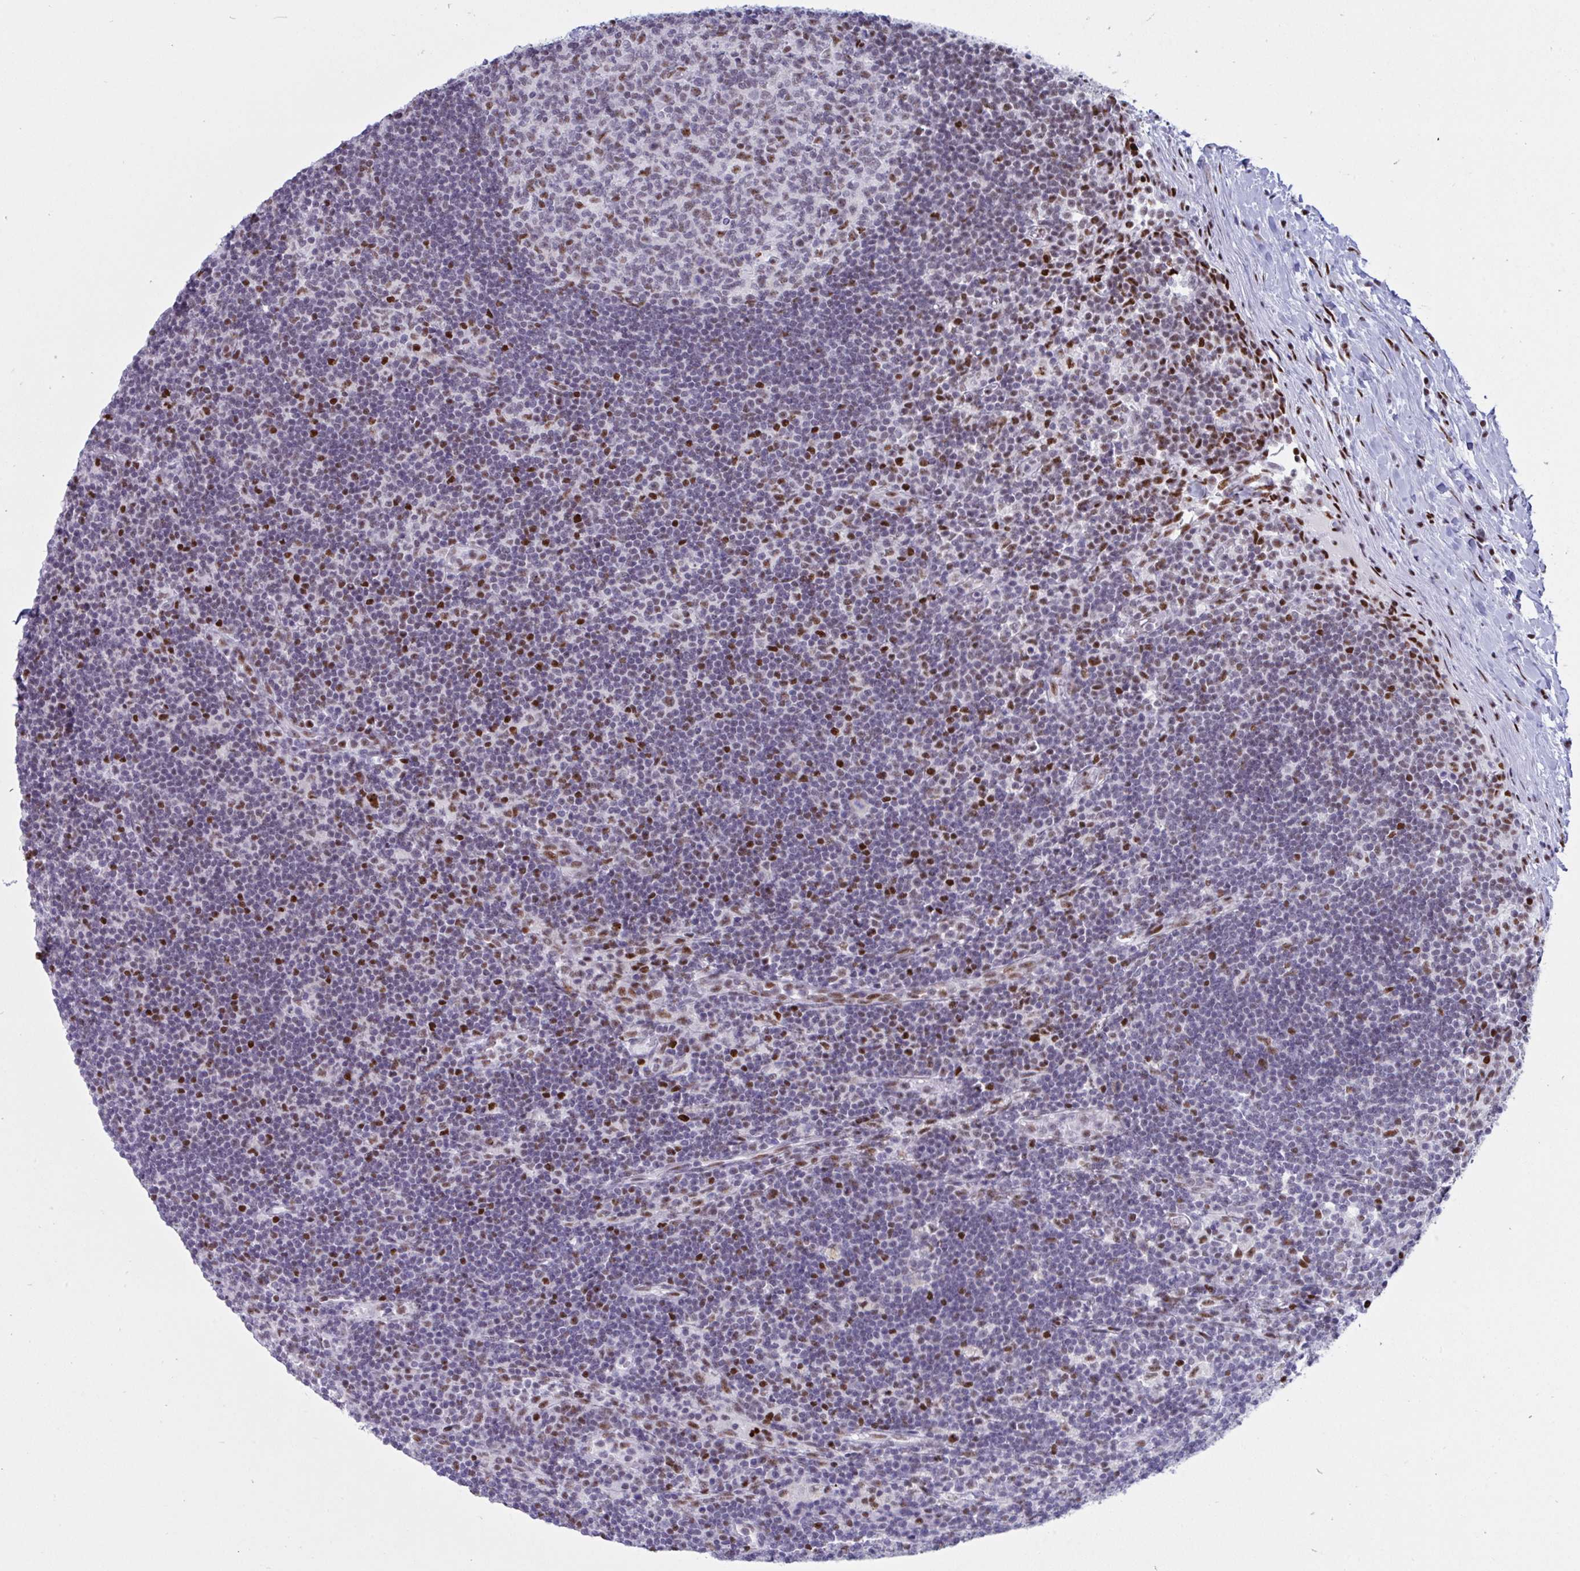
{"staining": {"intensity": "moderate", "quantity": "<25%", "location": "nuclear"}, "tissue": "lymph node", "cell_type": "Germinal center cells", "image_type": "normal", "snomed": [{"axis": "morphology", "description": "Normal tissue, NOS"}, {"axis": "topography", "description": "Lymph node"}], "caption": "Moderate nuclear staining for a protein is identified in about <25% of germinal center cells of unremarkable lymph node using immunohistochemistry.", "gene": "IKZF2", "patient": {"sex": "male", "age": 67}}